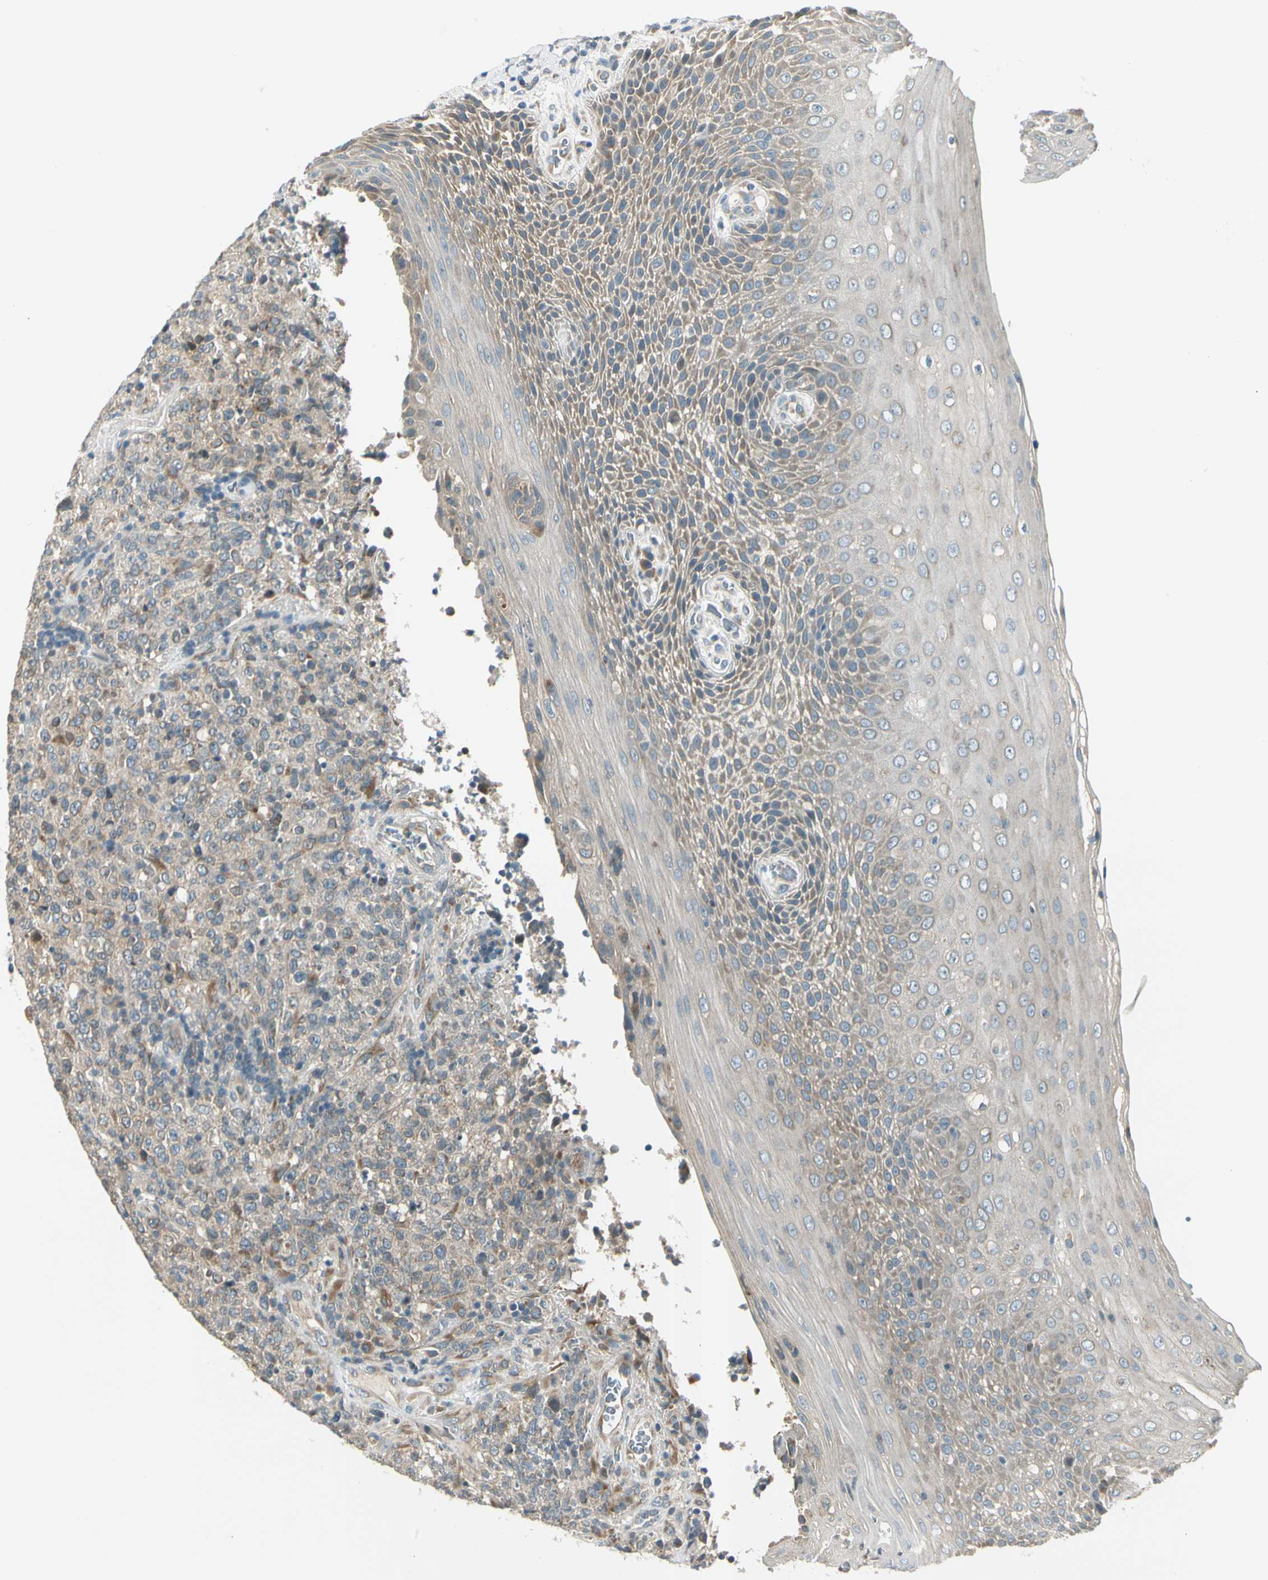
{"staining": {"intensity": "moderate", "quantity": ">75%", "location": "cytoplasmic/membranous"}, "tissue": "lymphoma", "cell_type": "Tumor cells", "image_type": "cancer", "snomed": [{"axis": "morphology", "description": "Malignant lymphoma, non-Hodgkin's type, High grade"}, {"axis": "topography", "description": "Tonsil"}], "caption": "Immunohistochemistry (IHC) staining of malignant lymphoma, non-Hodgkin's type (high-grade), which shows medium levels of moderate cytoplasmic/membranous positivity in approximately >75% of tumor cells indicating moderate cytoplasmic/membranous protein staining. The staining was performed using DAB (brown) for protein detection and nuclei were counterstained in hematoxylin (blue).", "gene": "BNIP1", "patient": {"sex": "female", "age": 36}}